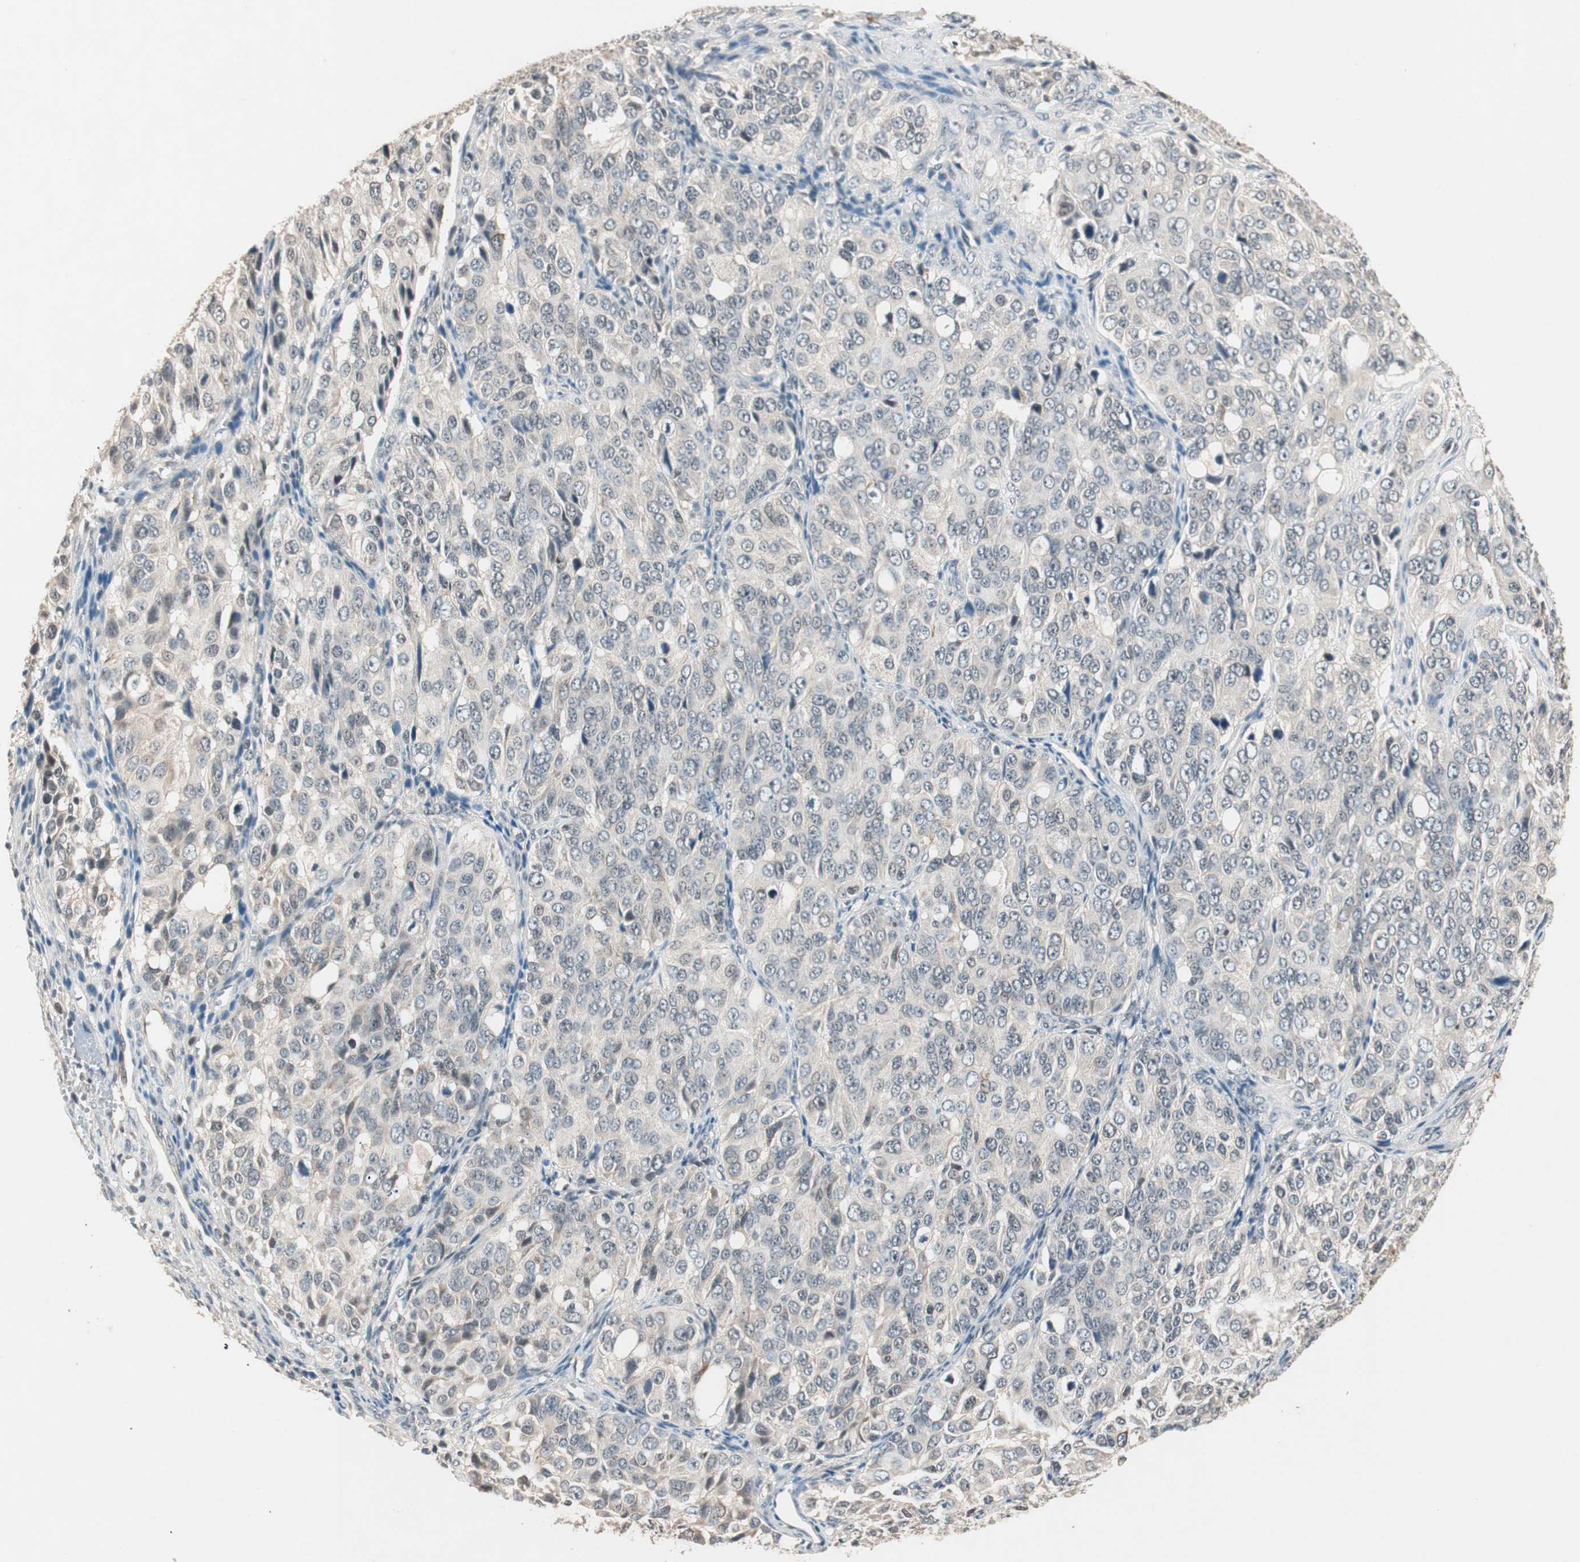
{"staining": {"intensity": "weak", "quantity": "25%-75%", "location": "cytoplasmic/membranous"}, "tissue": "ovarian cancer", "cell_type": "Tumor cells", "image_type": "cancer", "snomed": [{"axis": "morphology", "description": "Carcinoma, endometroid"}, {"axis": "topography", "description": "Ovary"}], "caption": "Ovarian cancer (endometroid carcinoma) stained with immunohistochemistry (IHC) reveals weak cytoplasmic/membranous staining in approximately 25%-75% of tumor cells.", "gene": "NFRKB", "patient": {"sex": "female", "age": 51}}